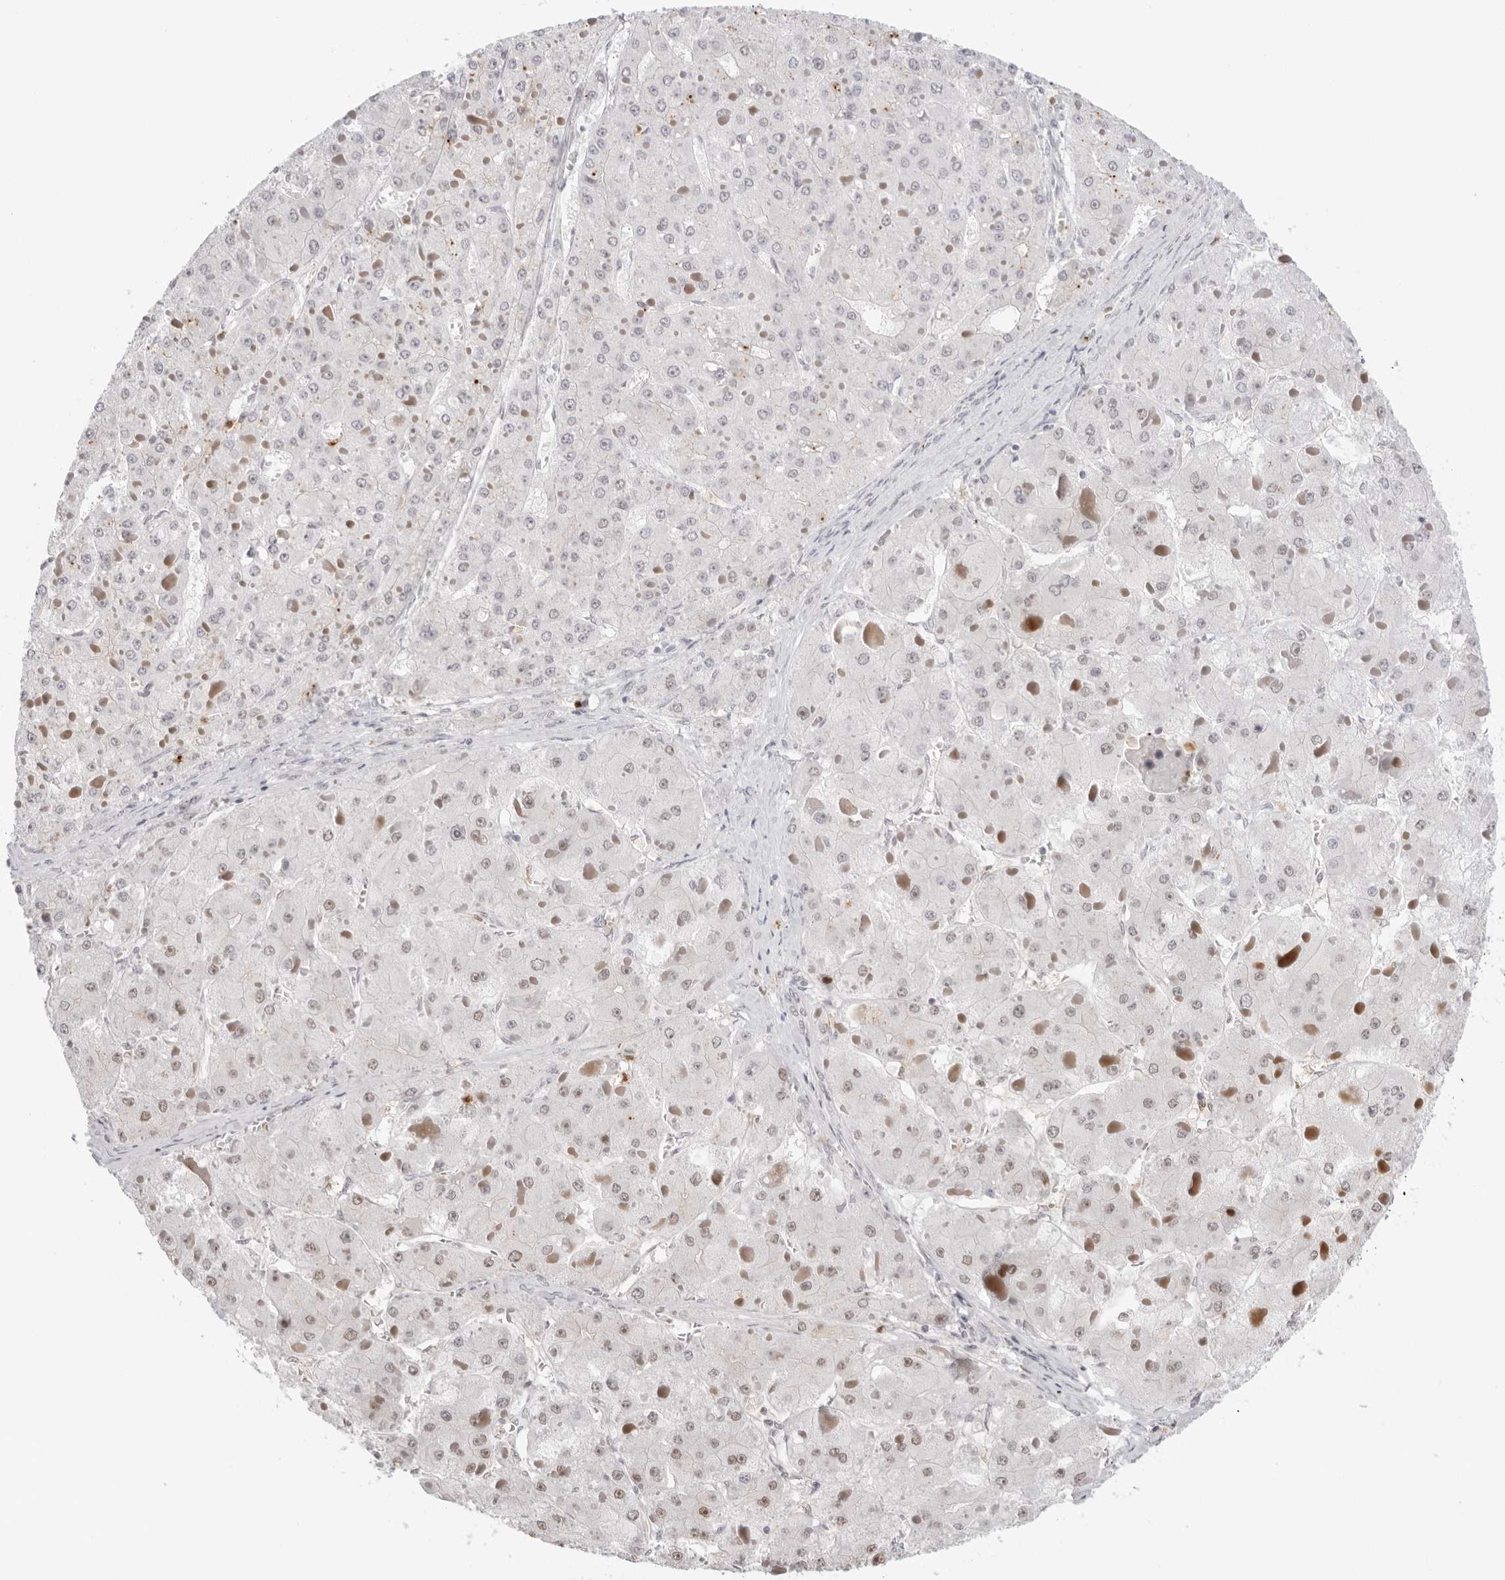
{"staining": {"intensity": "weak", "quantity": "<25%", "location": "nuclear"}, "tissue": "liver cancer", "cell_type": "Tumor cells", "image_type": "cancer", "snomed": [{"axis": "morphology", "description": "Carcinoma, Hepatocellular, NOS"}, {"axis": "topography", "description": "Liver"}], "caption": "Immunohistochemistry of human liver cancer reveals no expression in tumor cells.", "gene": "RNF146", "patient": {"sex": "female", "age": 73}}